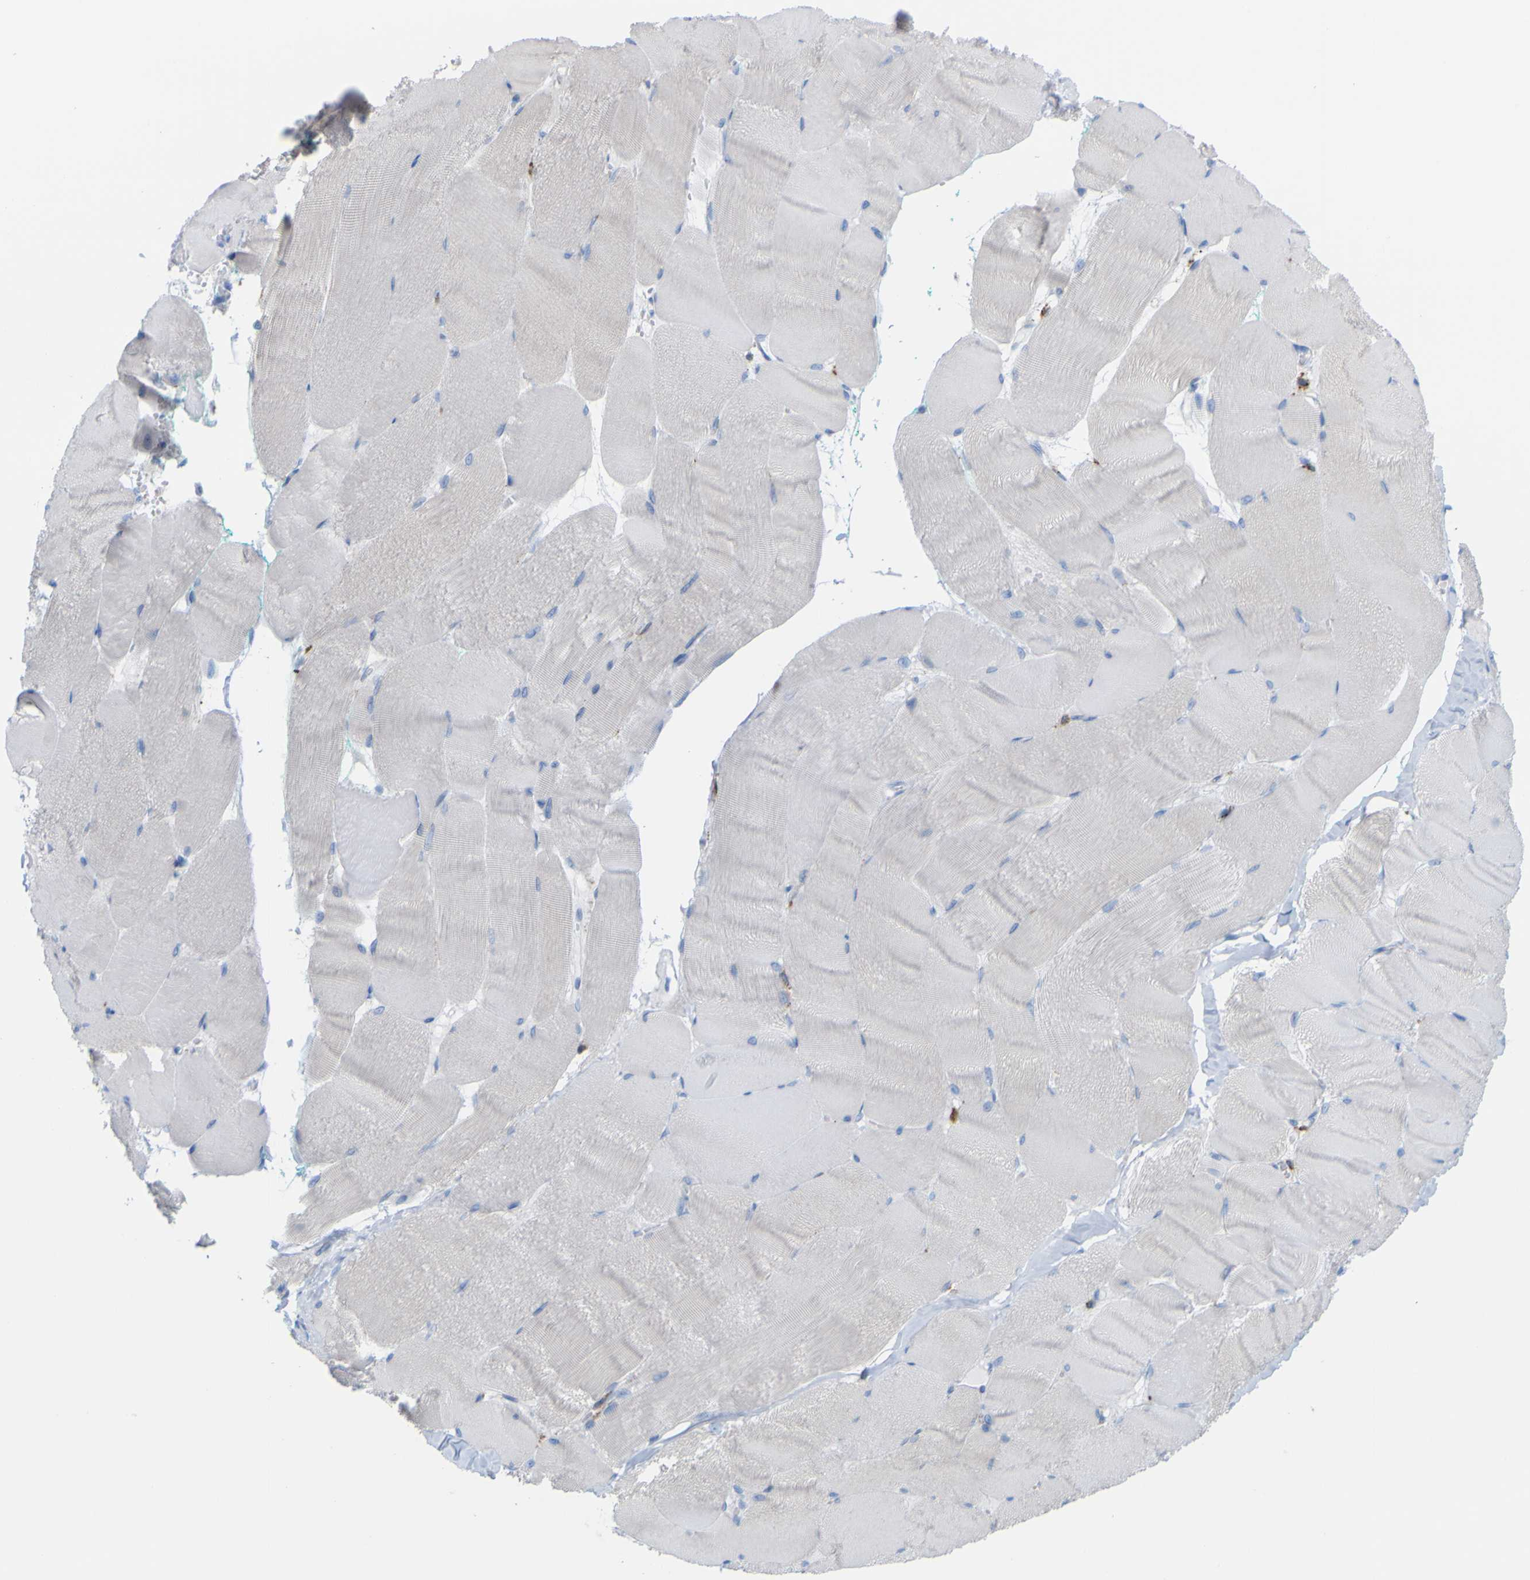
{"staining": {"intensity": "strong", "quantity": "<25%", "location": "cytoplasmic/membranous"}, "tissue": "skeletal muscle", "cell_type": "Myocytes", "image_type": "normal", "snomed": [{"axis": "morphology", "description": "Normal tissue, NOS"}, {"axis": "morphology", "description": "Squamous cell carcinoma, NOS"}, {"axis": "topography", "description": "Skeletal muscle"}], "caption": "Unremarkable skeletal muscle demonstrates strong cytoplasmic/membranous expression in about <25% of myocytes, visualized by immunohistochemistry. Ihc stains the protein in brown and the nuclei are stained blue.", "gene": "PLD3", "patient": {"sex": "male", "age": 51}}